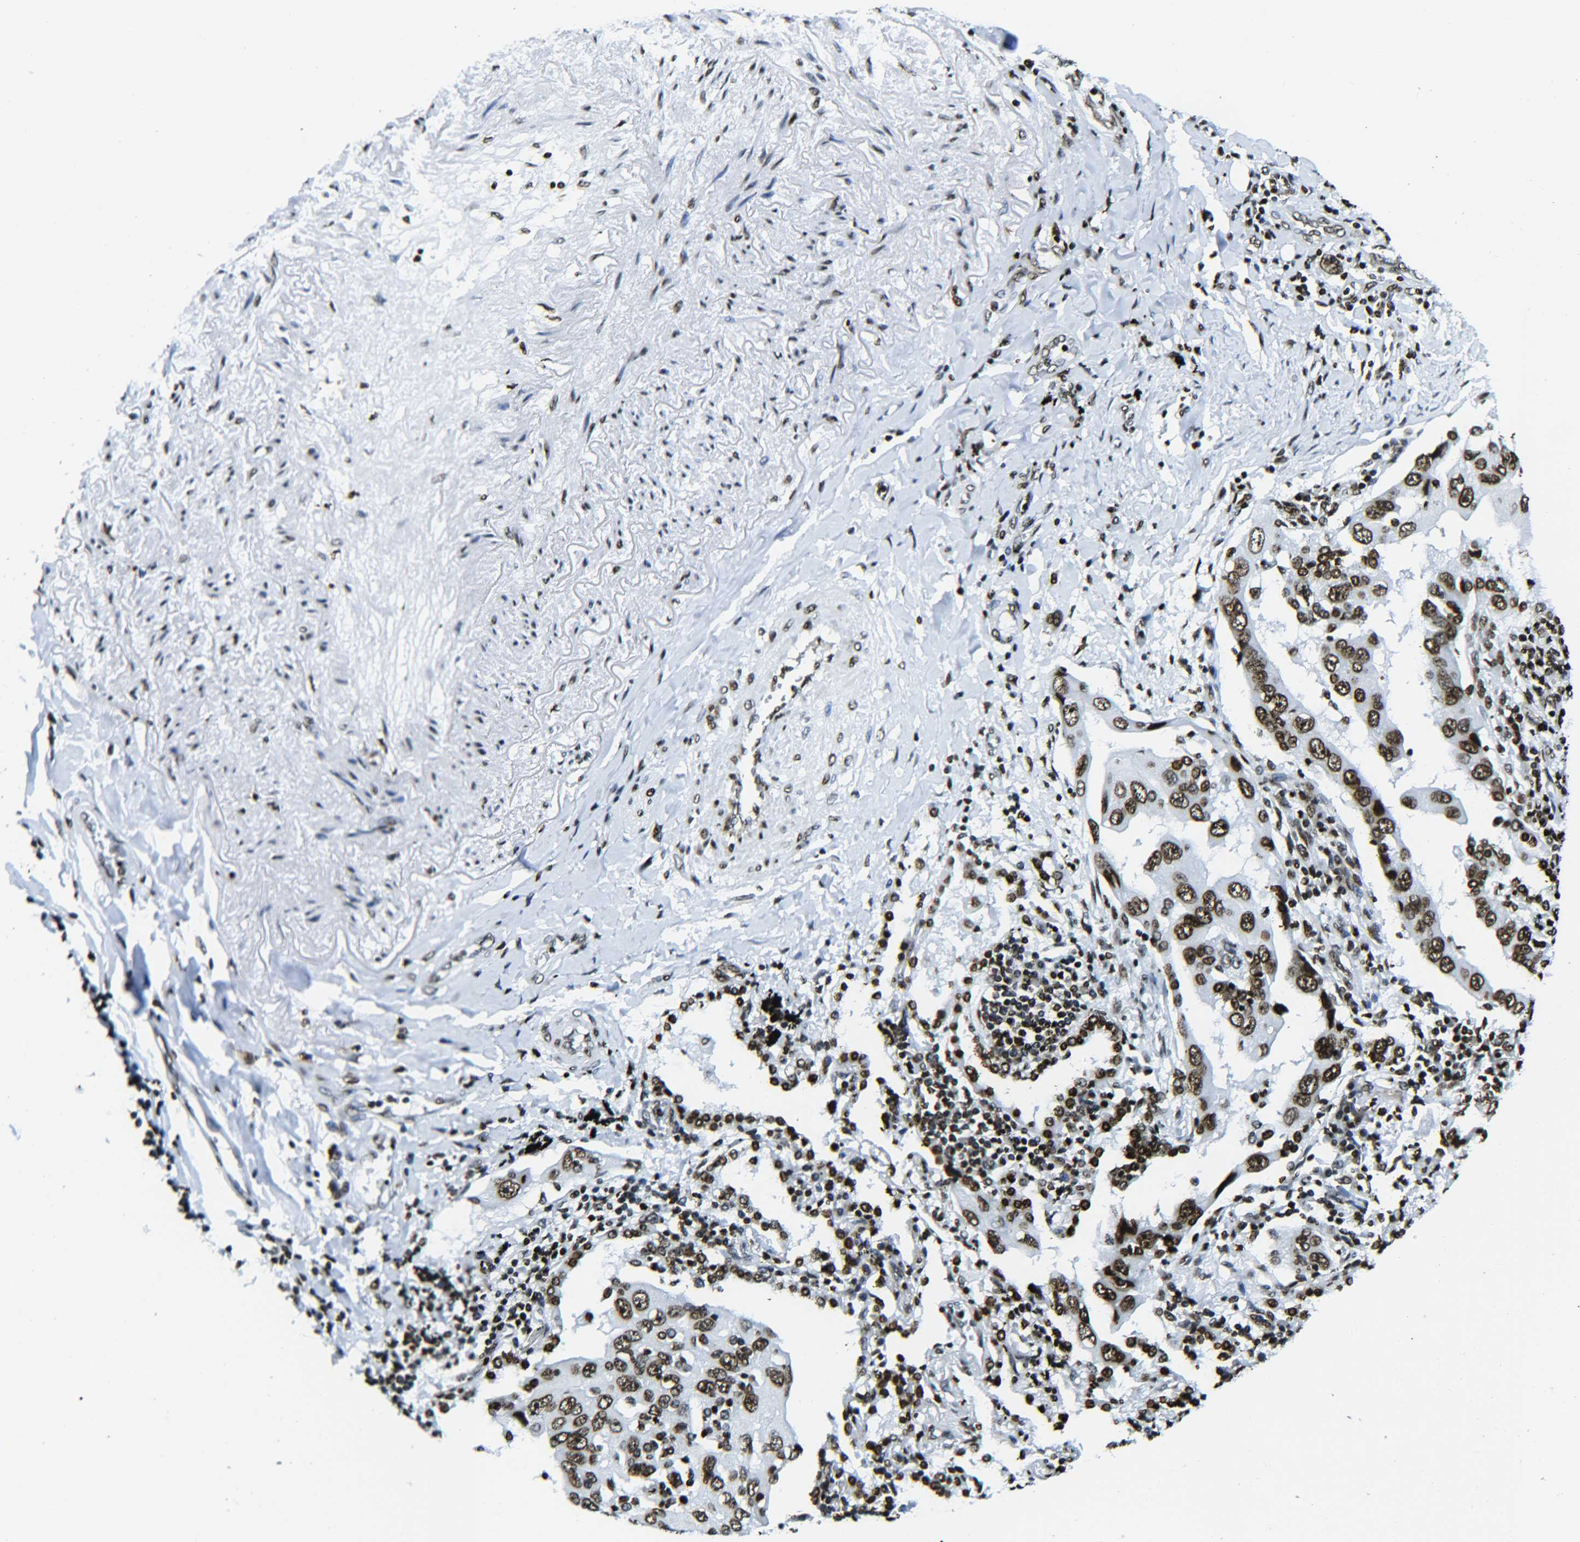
{"staining": {"intensity": "strong", "quantity": ">75%", "location": "nuclear"}, "tissue": "lung cancer", "cell_type": "Tumor cells", "image_type": "cancer", "snomed": [{"axis": "morphology", "description": "Adenocarcinoma, NOS"}, {"axis": "topography", "description": "Lung"}], "caption": "Lung adenocarcinoma stained for a protein (brown) demonstrates strong nuclear positive staining in about >75% of tumor cells.", "gene": "H2AX", "patient": {"sex": "female", "age": 65}}